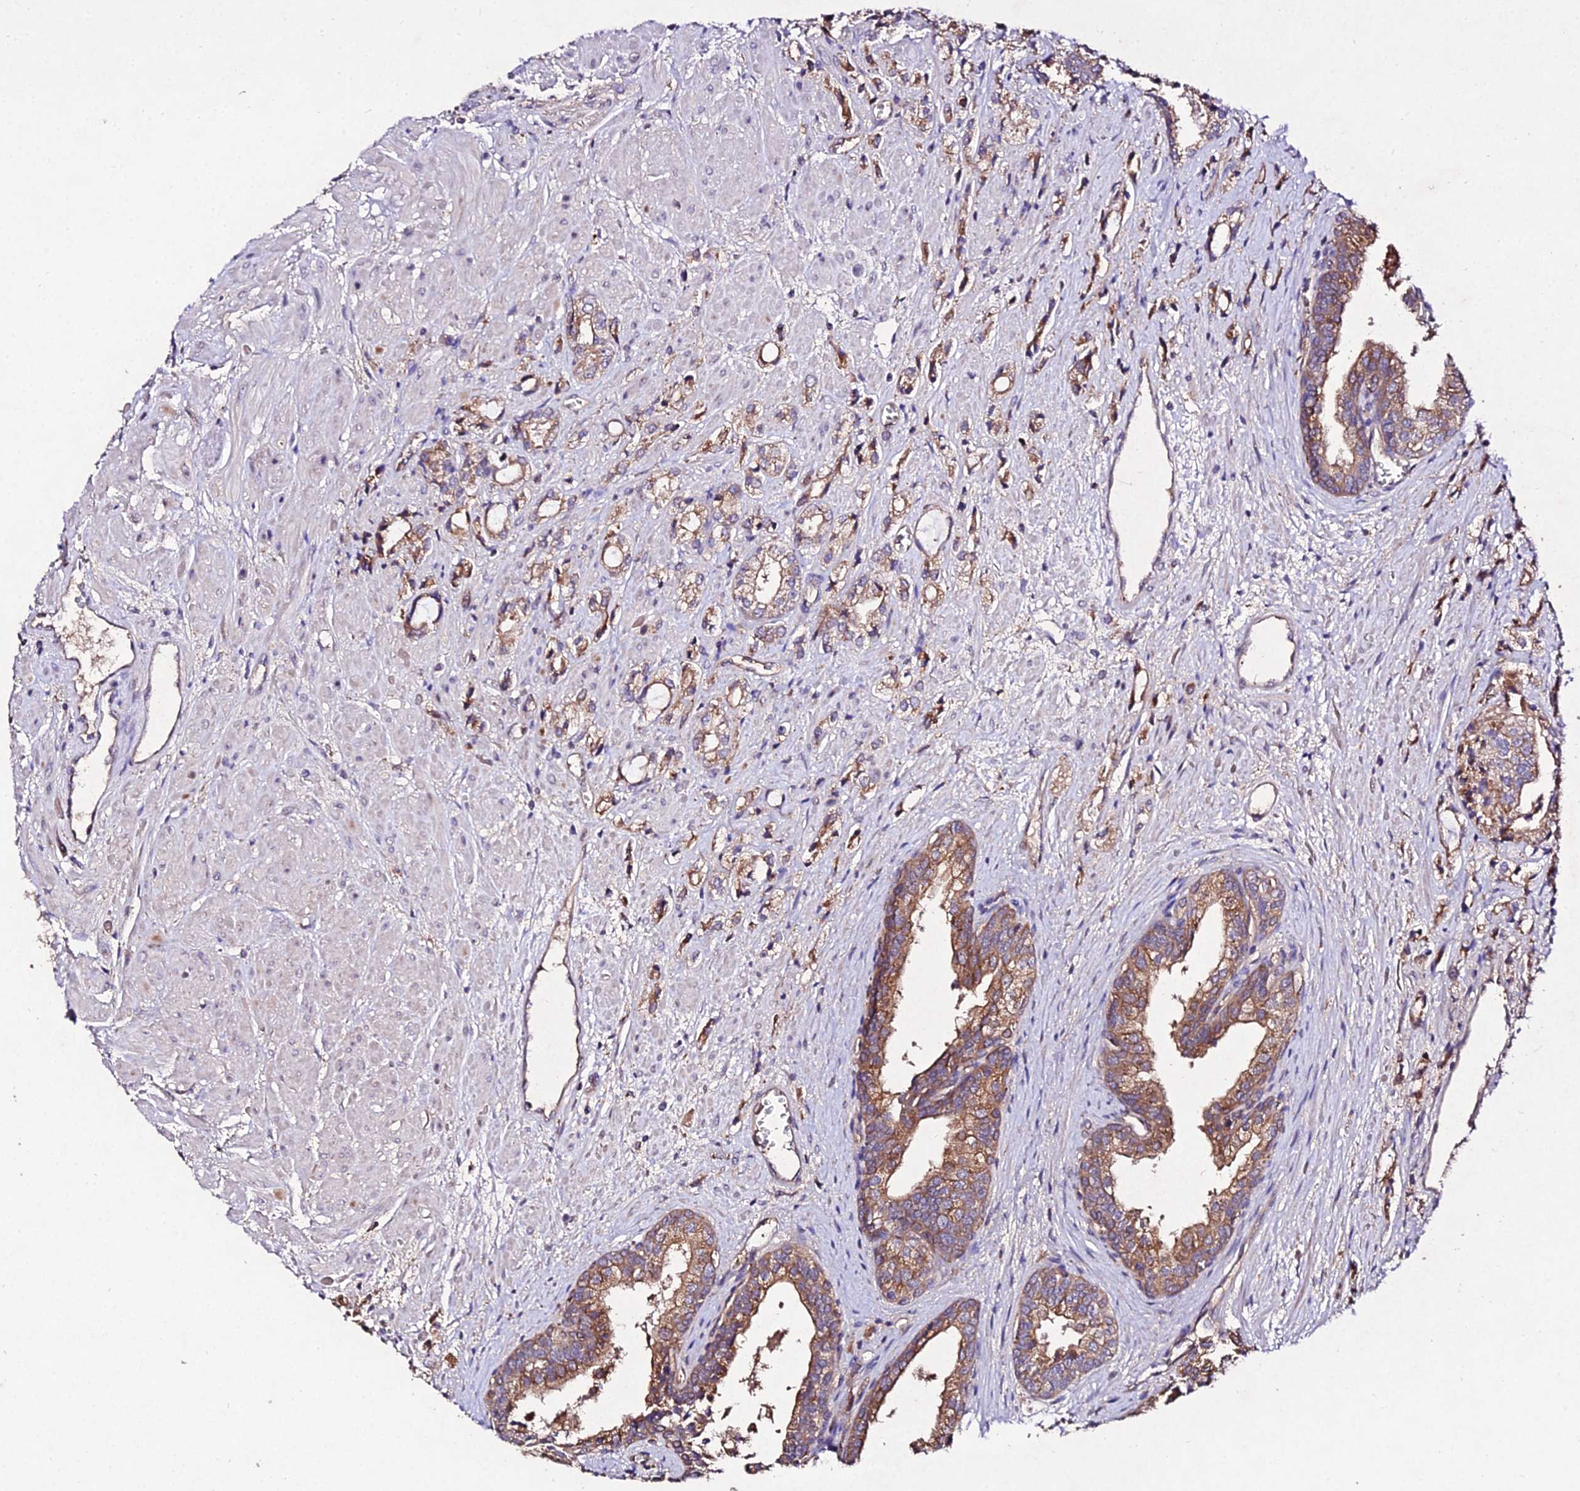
{"staining": {"intensity": "moderate", "quantity": ">75%", "location": "cytoplasmic/membranous"}, "tissue": "prostate cancer", "cell_type": "Tumor cells", "image_type": "cancer", "snomed": [{"axis": "morphology", "description": "Adenocarcinoma, High grade"}, {"axis": "topography", "description": "Prostate"}], "caption": "Protein staining exhibits moderate cytoplasmic/membranous expression in about >75% of tumor cells in prostate high-grade adenocarcinoma.", "gene": "AP3M2", "patient": {"sex": "male", "age": 50}}